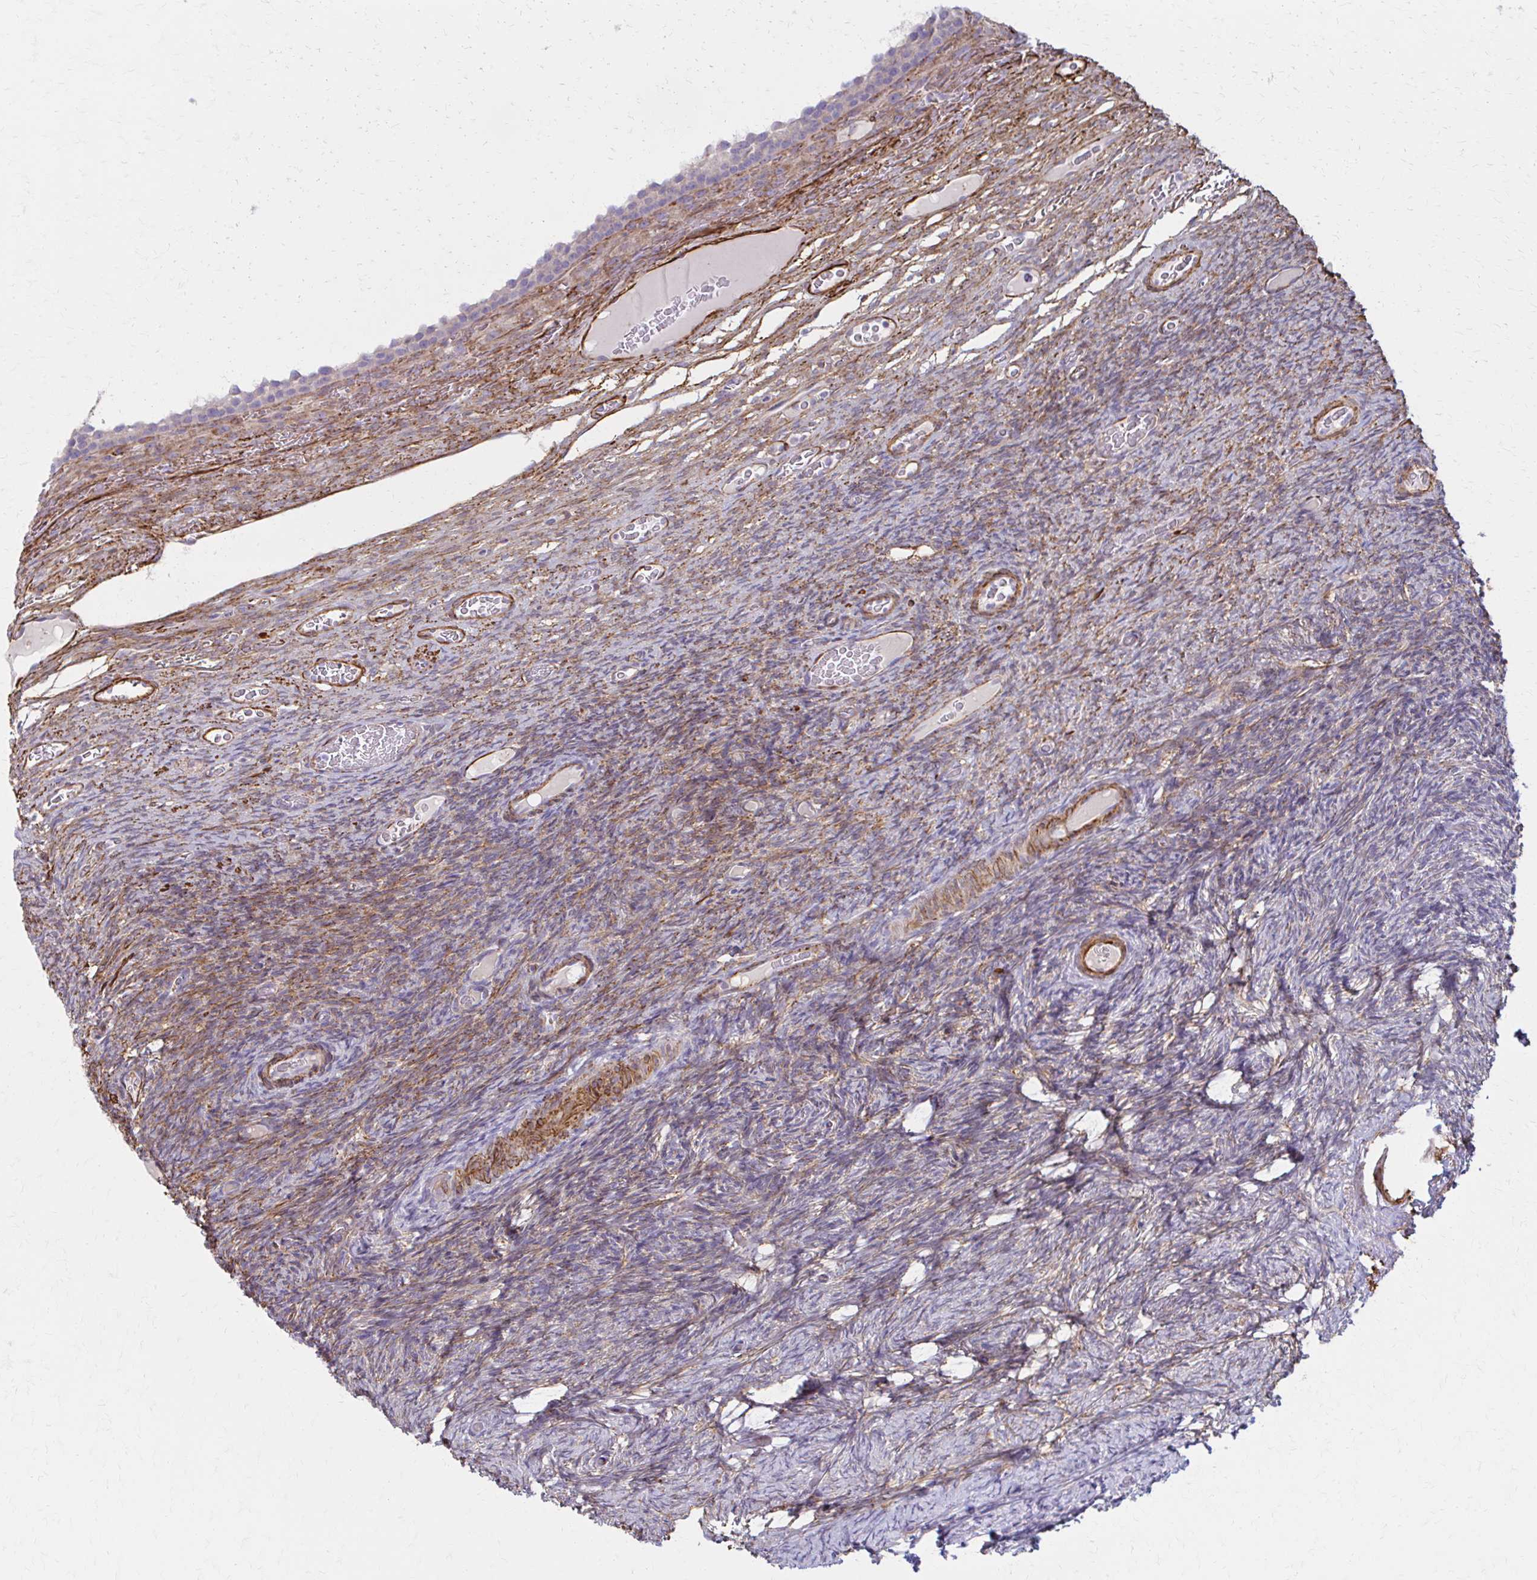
{"staining": {"intensity": "weak", "quantity": "25%-75%", "location": "cytoplasmic/membranous"}, "tissue": "ovary", "cell_type": "Ovarian stroma cells", "image_type": "normal", "snomed": [{"axis": "morphology", "description": "Normal tissue, NOS"}, {"axis": "topography", "description": "Ovary"}], "caption": "Protein expression analysis of normal ovary reveals weak cytoplasmic/membranous staining in about 25%-75% of ovarian stroma cells.", "gene": "TIMMDC1", "patient": {"sex": "female", "age": 34}}